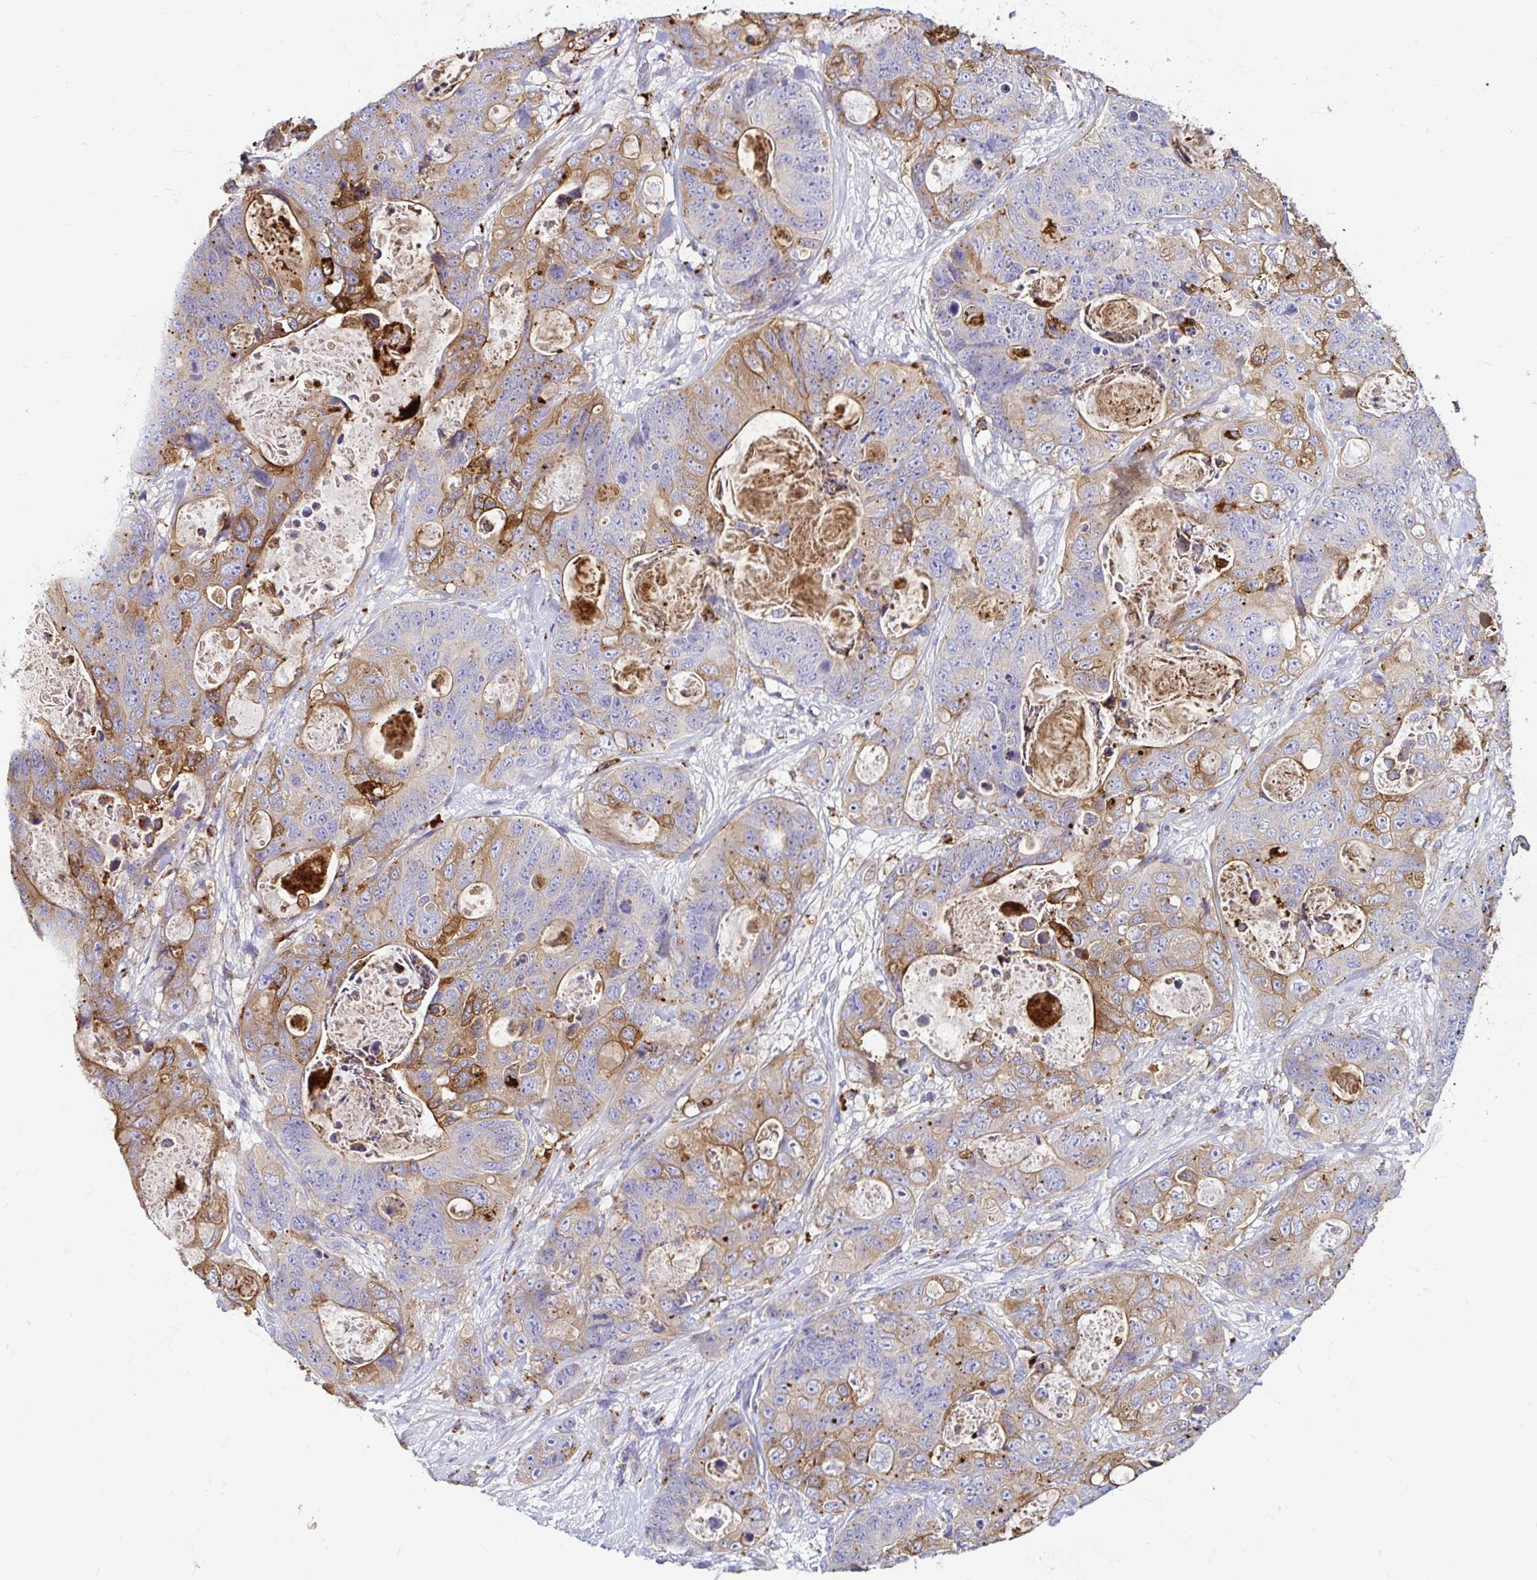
{"staining": {"intensity": "moderate", "quantity": "25%-75%", "location": "cytoplasmic/membranous"}, "tissue": "stomach cancer", "cell_type": "Tumor cells", "image_type": "cancer", "snomed": [{"axis": "morphology", "description": "Normal tissue, NOS"}, {"axis": "morphology", "description": "Adenocarcinoma, NOS"}, {"axis": "topography", "description": "Stomach"}], "caption": "IHC photomicrograph of neoplastic tissue: human stomach cancer (adenocarcinoma) stained using immunohistochemistry shows medium levels of moderate protein expression localized specifically in the cytoplasmic/membranous of tumor cells, appearing as a cytoplasmic/membranous brown color.", "gene": "FUCA1", "patient": {"sex": "female", "age": 89}}